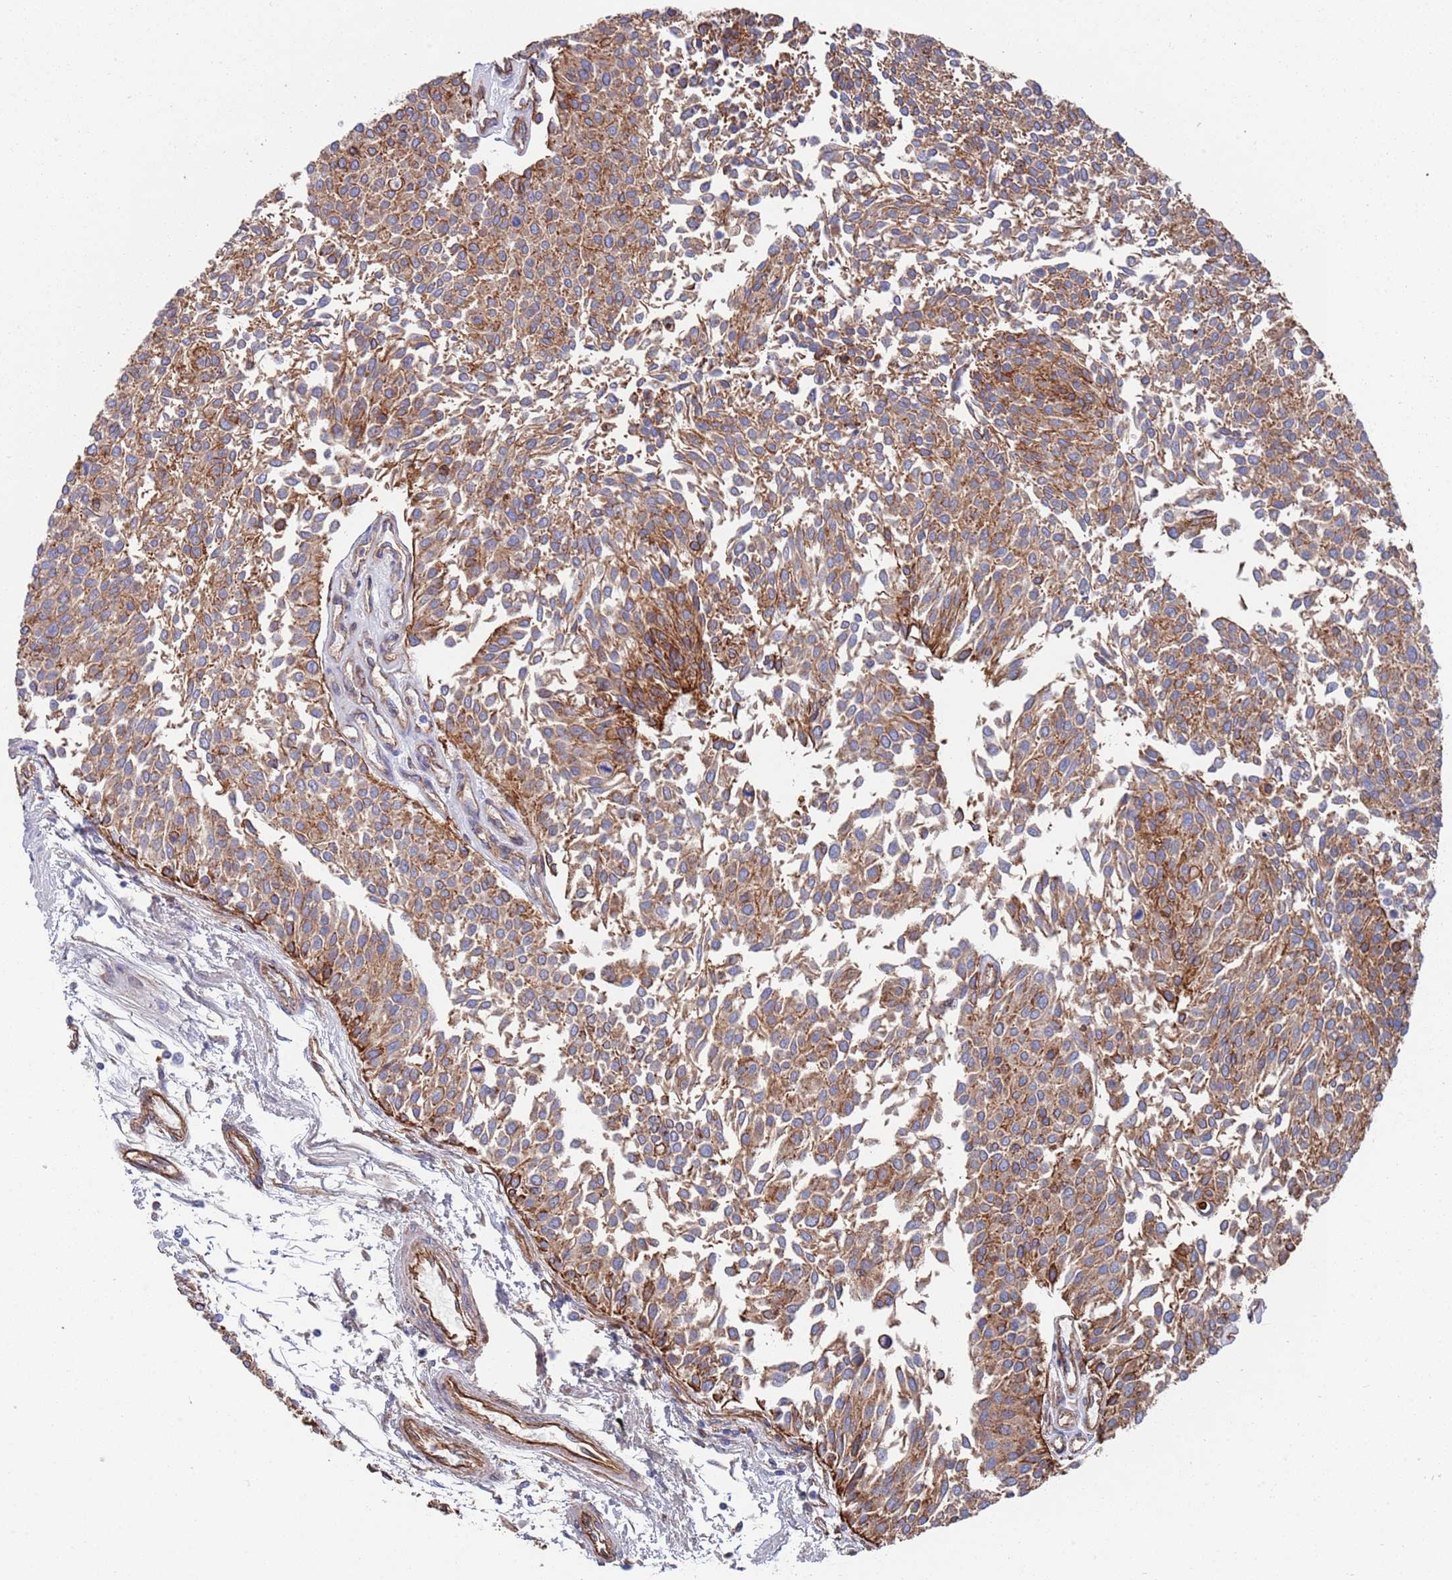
{"staining": {"intensity": "moderate", "quantity": ">75%", "location": "cytoplasmic/membranous"}, "tissue": "urothelial cancer", "cell_type": "Tumor cells", "image_type": "cancer", "snomed": [{"axis": "morphology", "description": "Urothelial carcinoma, NOS"}, {"axis": "topography", "description": "Urinary bladder"}], "caption": "Tumor cells display medium levels of moderate cytoplasmic/membranous staining in approximately >75% of cells in transitional cell carcinoma. (Brightfield microscopy of DAB IHC at high magnification).", "gene": "JAKMIP2", "patient": {"sex": "male", "age": 55}}